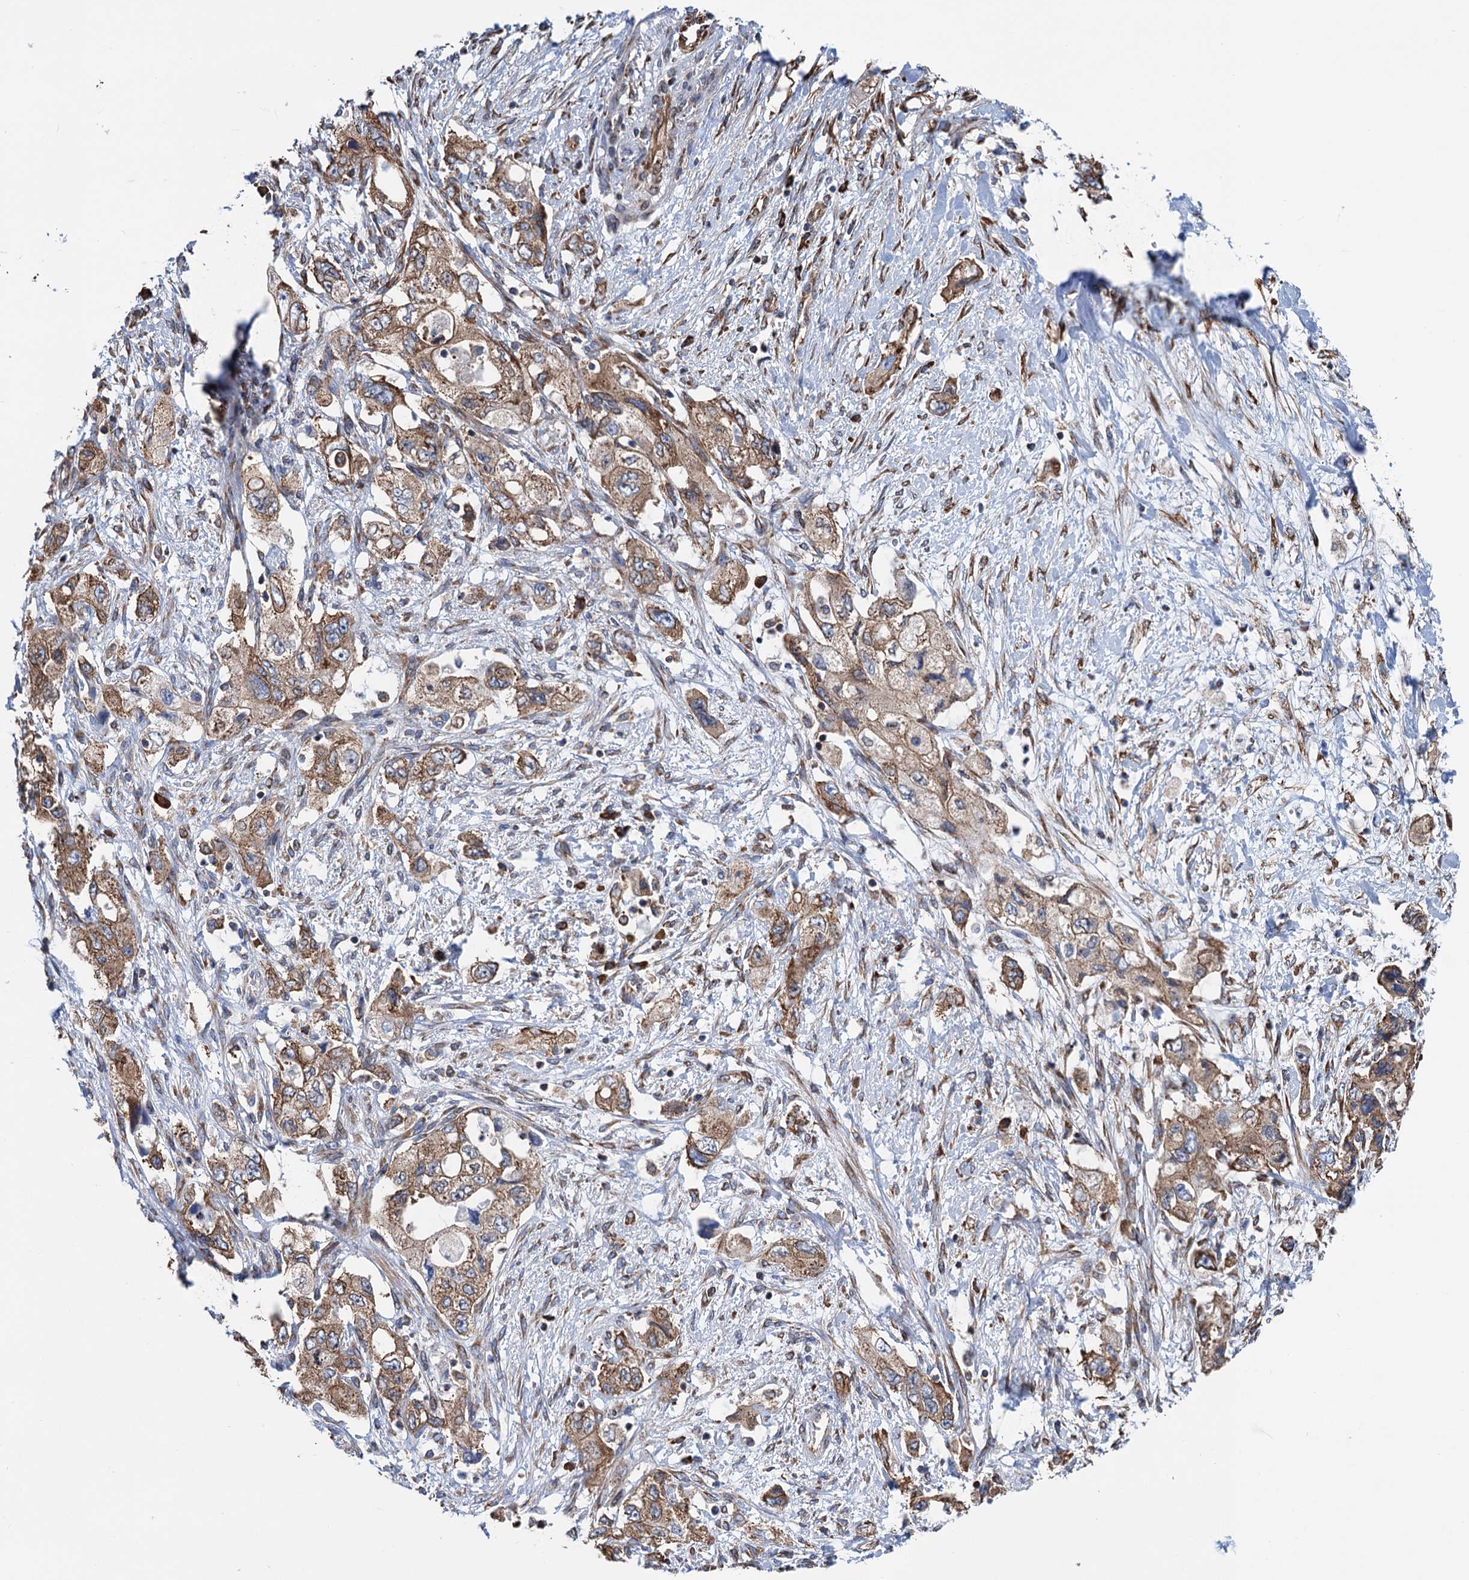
{"staining": {"intensity": "moderate", "quantity": ">75%", "location": "cytoplasmic/membranous"}, "tissue": "pancreatic cancer", "cell_type": "Tumor cells", "image_type": "cancer", "snomed": [{"axis": "morphology", "description": "Adenocarcinoma, NOS"}, {"axis": "topography", "description": "Pancreas"}], "caption": "Human pancreatic adenocarcinoma stained for a protein (brown) reveals moderate cytoplasmic/membranous positive positivity in about >75% of tumor cells.", "gene": "SLC12A7", "patient": {"sex": "female", "age": 73}}